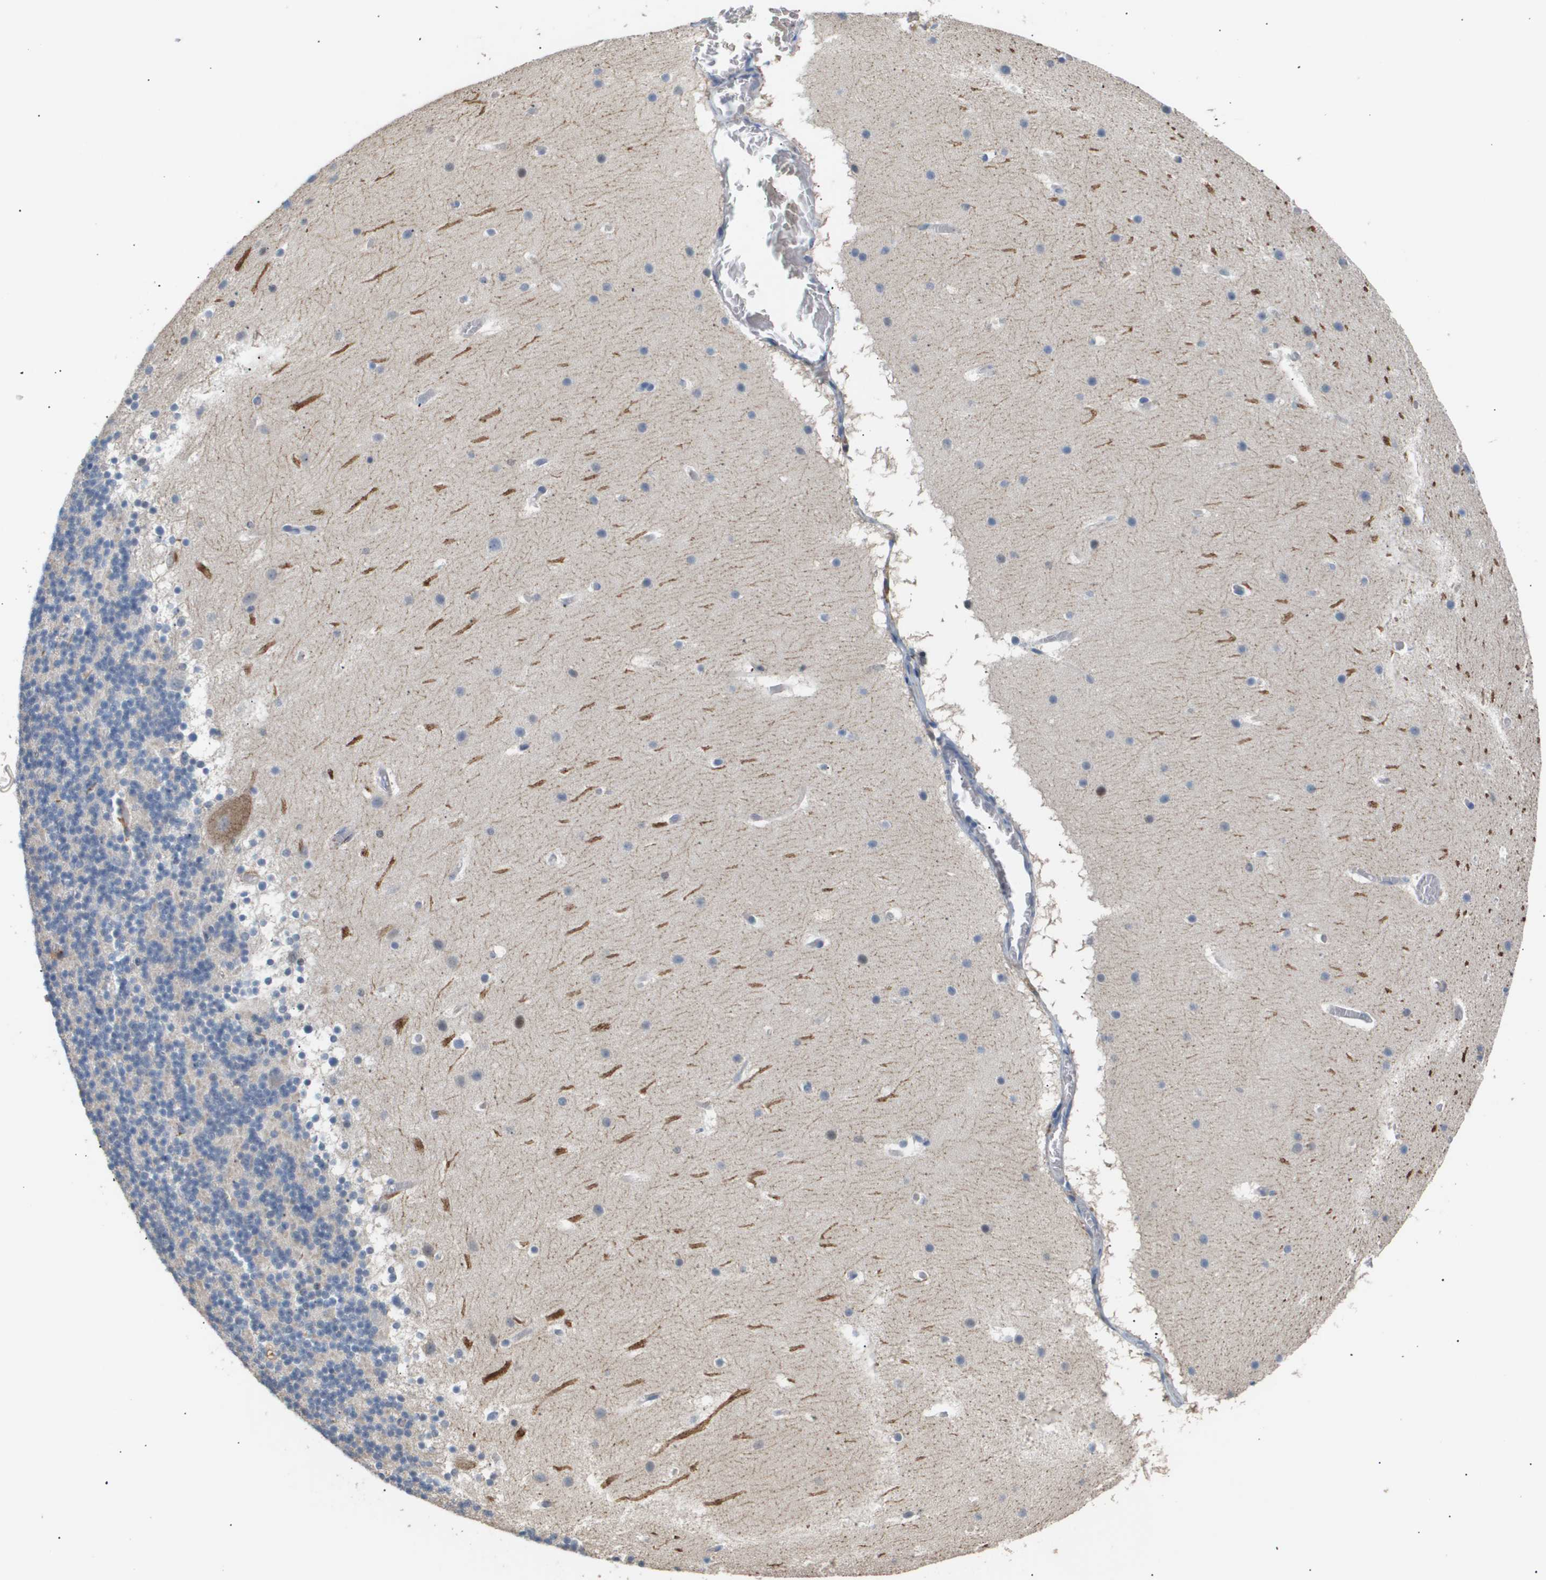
{"staining": {"intensity": "negative", "quantity": "none", "location": "none"}, "tissue": "cerebellum", "cell_type": "Cells in granular layer", "image_type": "normal", "snomed": [{"axis": "morphology", "description": "Normal tissue, NOS"}, {"axis": "topography", "description": "Cerebellum"}], "caption": "Immunohistochemistry of unremarkable cerebellum shows no positivity in cells in granular layer.", "gene": "AKR1A1", "patient": {"sex": "male", "age": 45}}